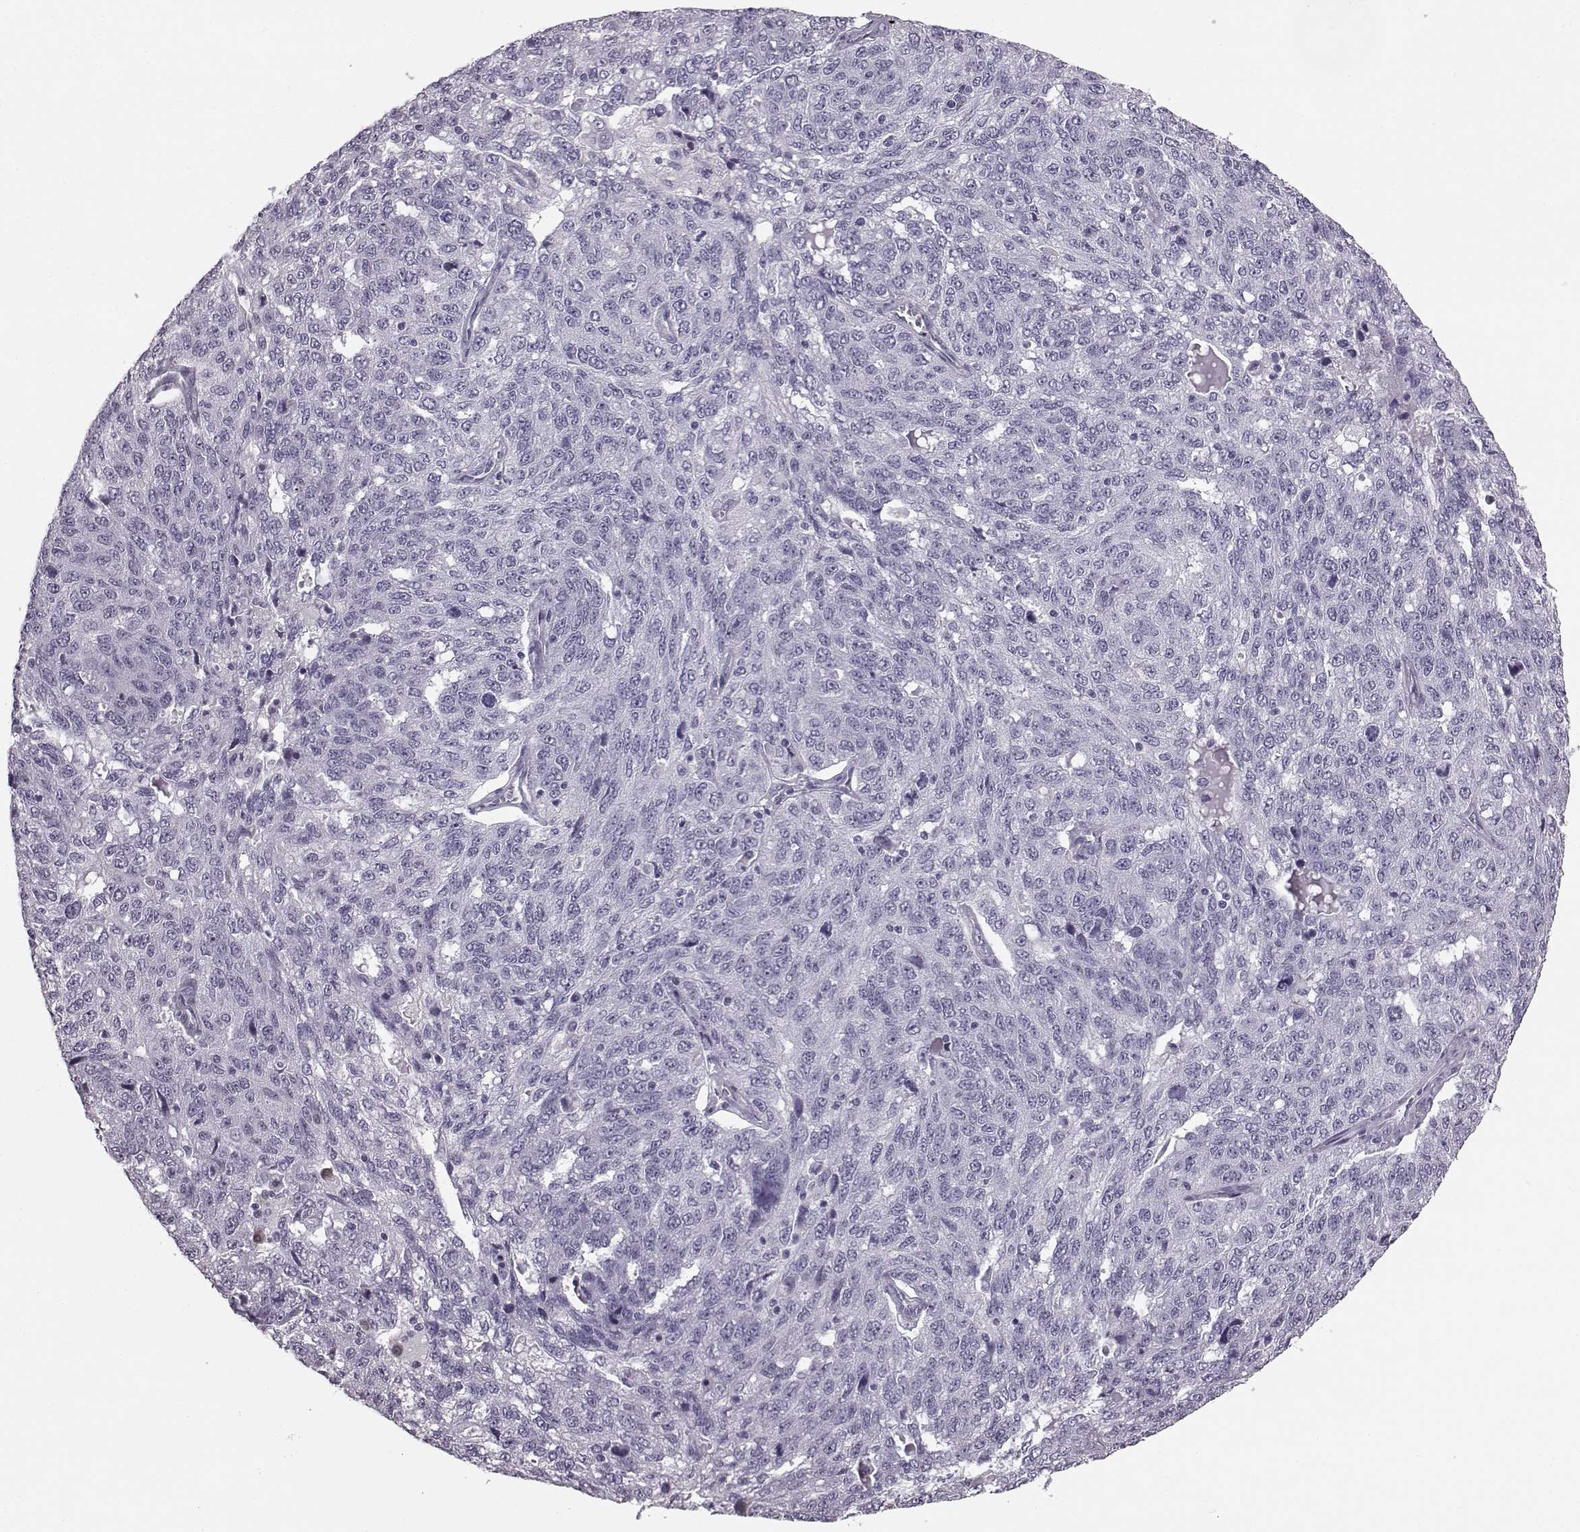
{"staining": {"intensity": "negative", "quantity": "none", "location": "none"}, "tissue": "ovarian cancer", "cell_type": "Tumor cells", "image_type": "cancer", "snomed": [{"axis": "morphology", "description": "Cystadenocarcinoma, serous, NOS"}, {"axis": "topography", "description": "Ovary"}], "caption": "Immunohistochemical staining of ovarian cancer shows no significant positivity in tumor cells. The staining was performed using DAB to visualize the protein expression in brown, while the nuclei were stained in blue with hematoxylin (Magnification: 20x).", "gene": "JSRP1", "patient": {"sex": "female", "age": 71}}